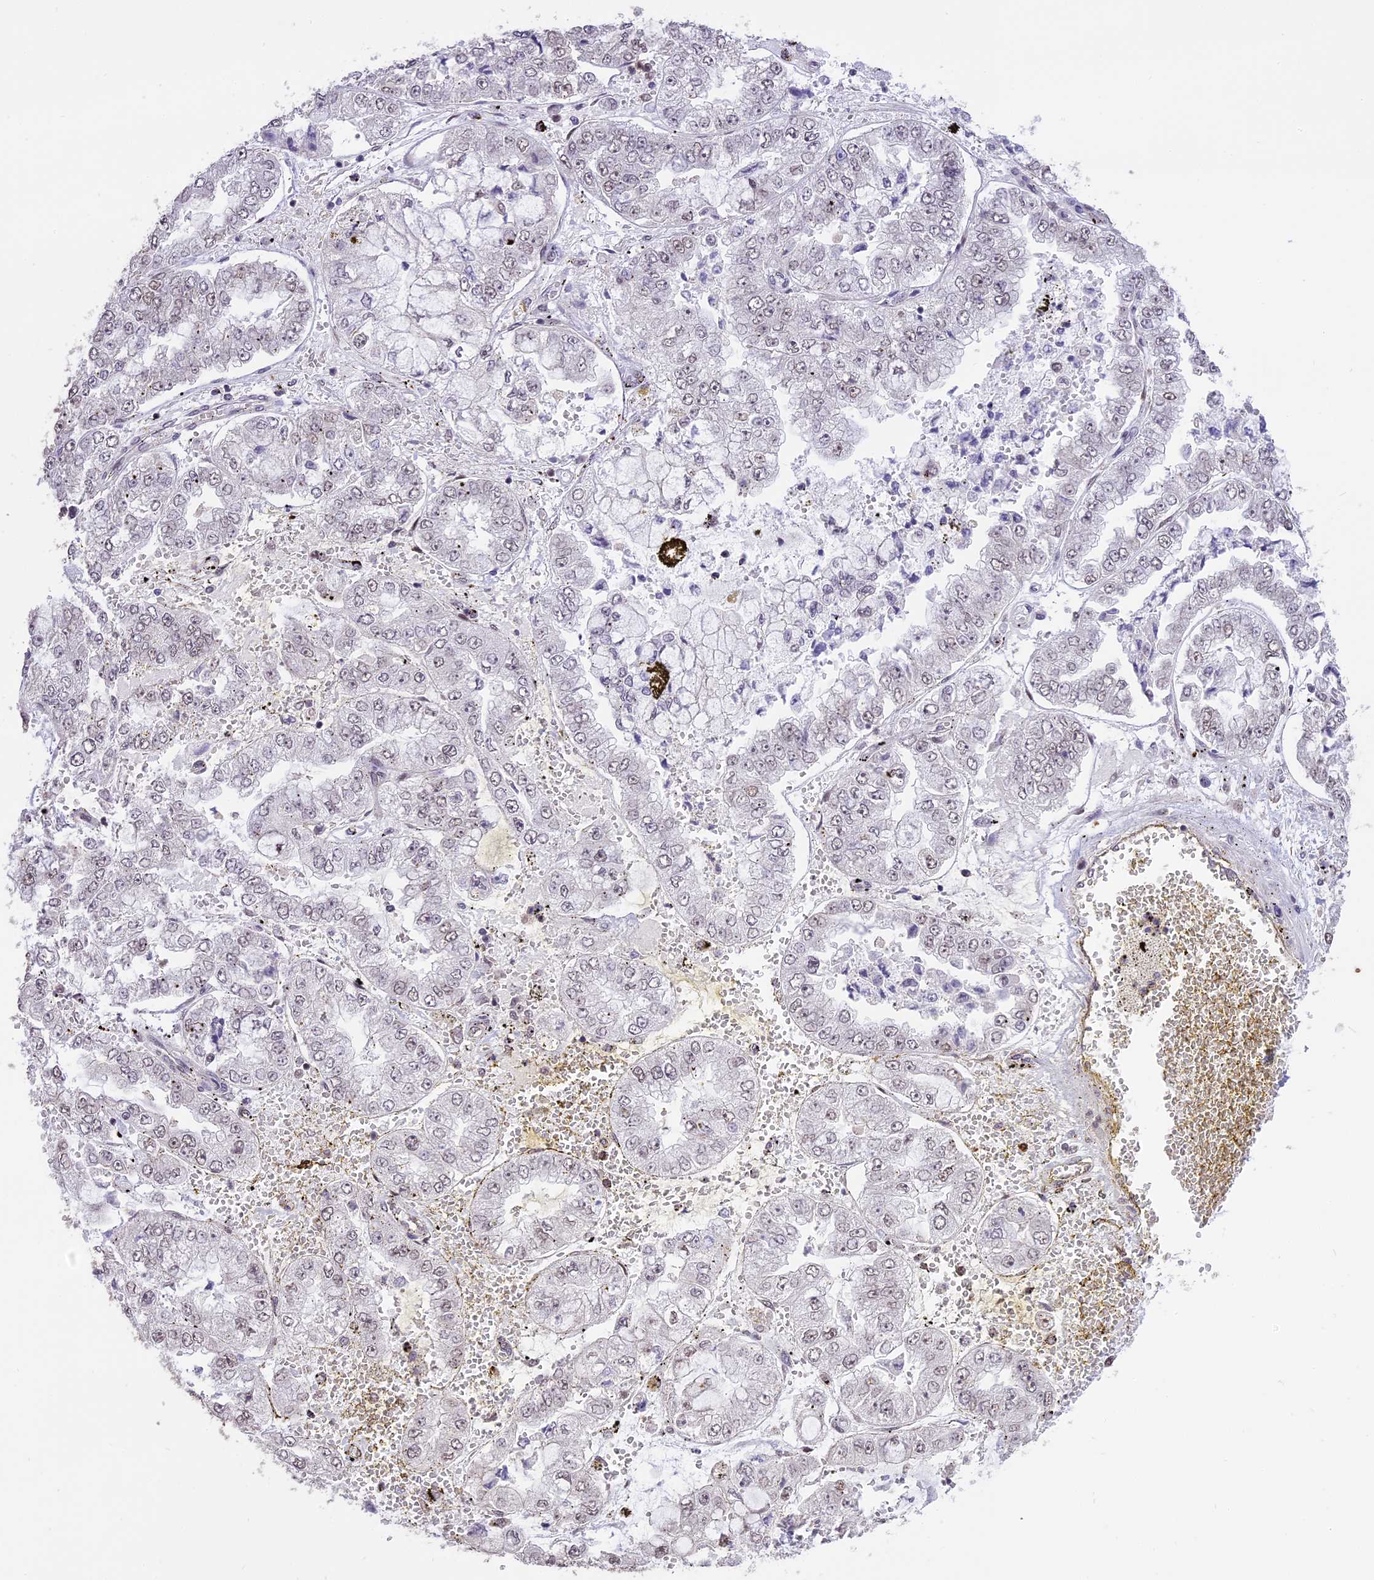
{"staining": {"intensity": "weak", "quantity": "<25%", "location": "nuclear"}, "tissue": "stomach cancer", "cell_type": "Tumor cells", "image_type": "cancer", "snomed": [{"axis": "morphology", "description": "Adenocarcinoma, NOS"}, {"axis": "topography", "description": "Stomach"}], "caption": "Immunohistochemistry (IHC) of stomach cancer shows no staining in tumor cells. (DAB (3,3'-diaminobenzidine) immunohistochemistry with hematoxylin counter stain).", "gene": "TIGD7", "patient": {"sex": "male", "age": 76}}